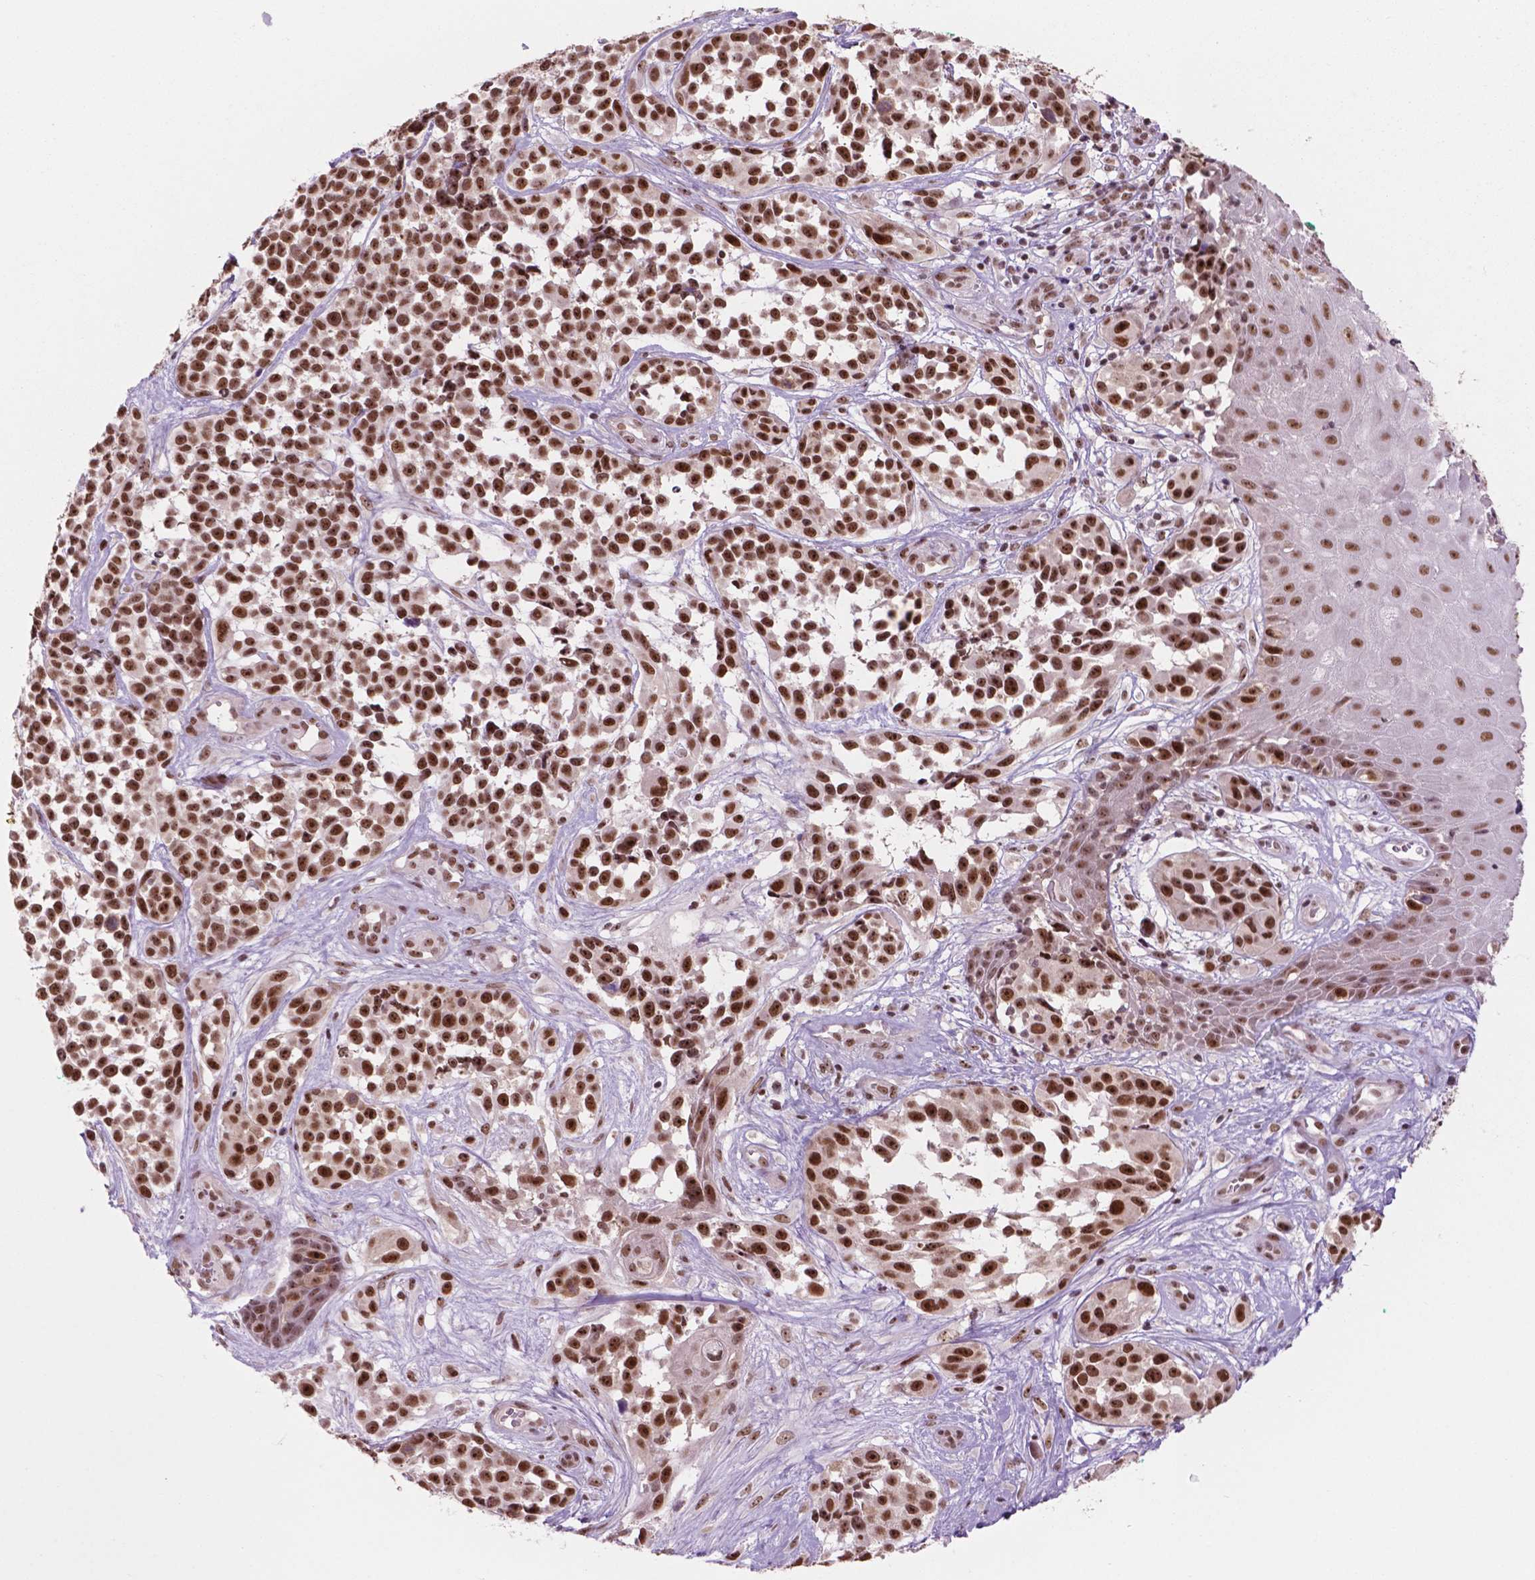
{"staining": {"intensity": "strong", "quantity": ">75%", "location": "nuclear"}, "tissue": "melanoma", "cell_type": "Tumor cells", "image_type": "cancer", "snomed": [{"axis": "morphology", "description": "Malignant melanoma, NOS"}, {"axis": "topography", "description": "Skin"}], "caption": "The photomicrograph displays immunohistochemical staining of melanoma. There is strong nuclear staining is seen in about >75% of tumor cells.", "gene": "POLR2E", "patient": {"sex": "female", "age": 88}}